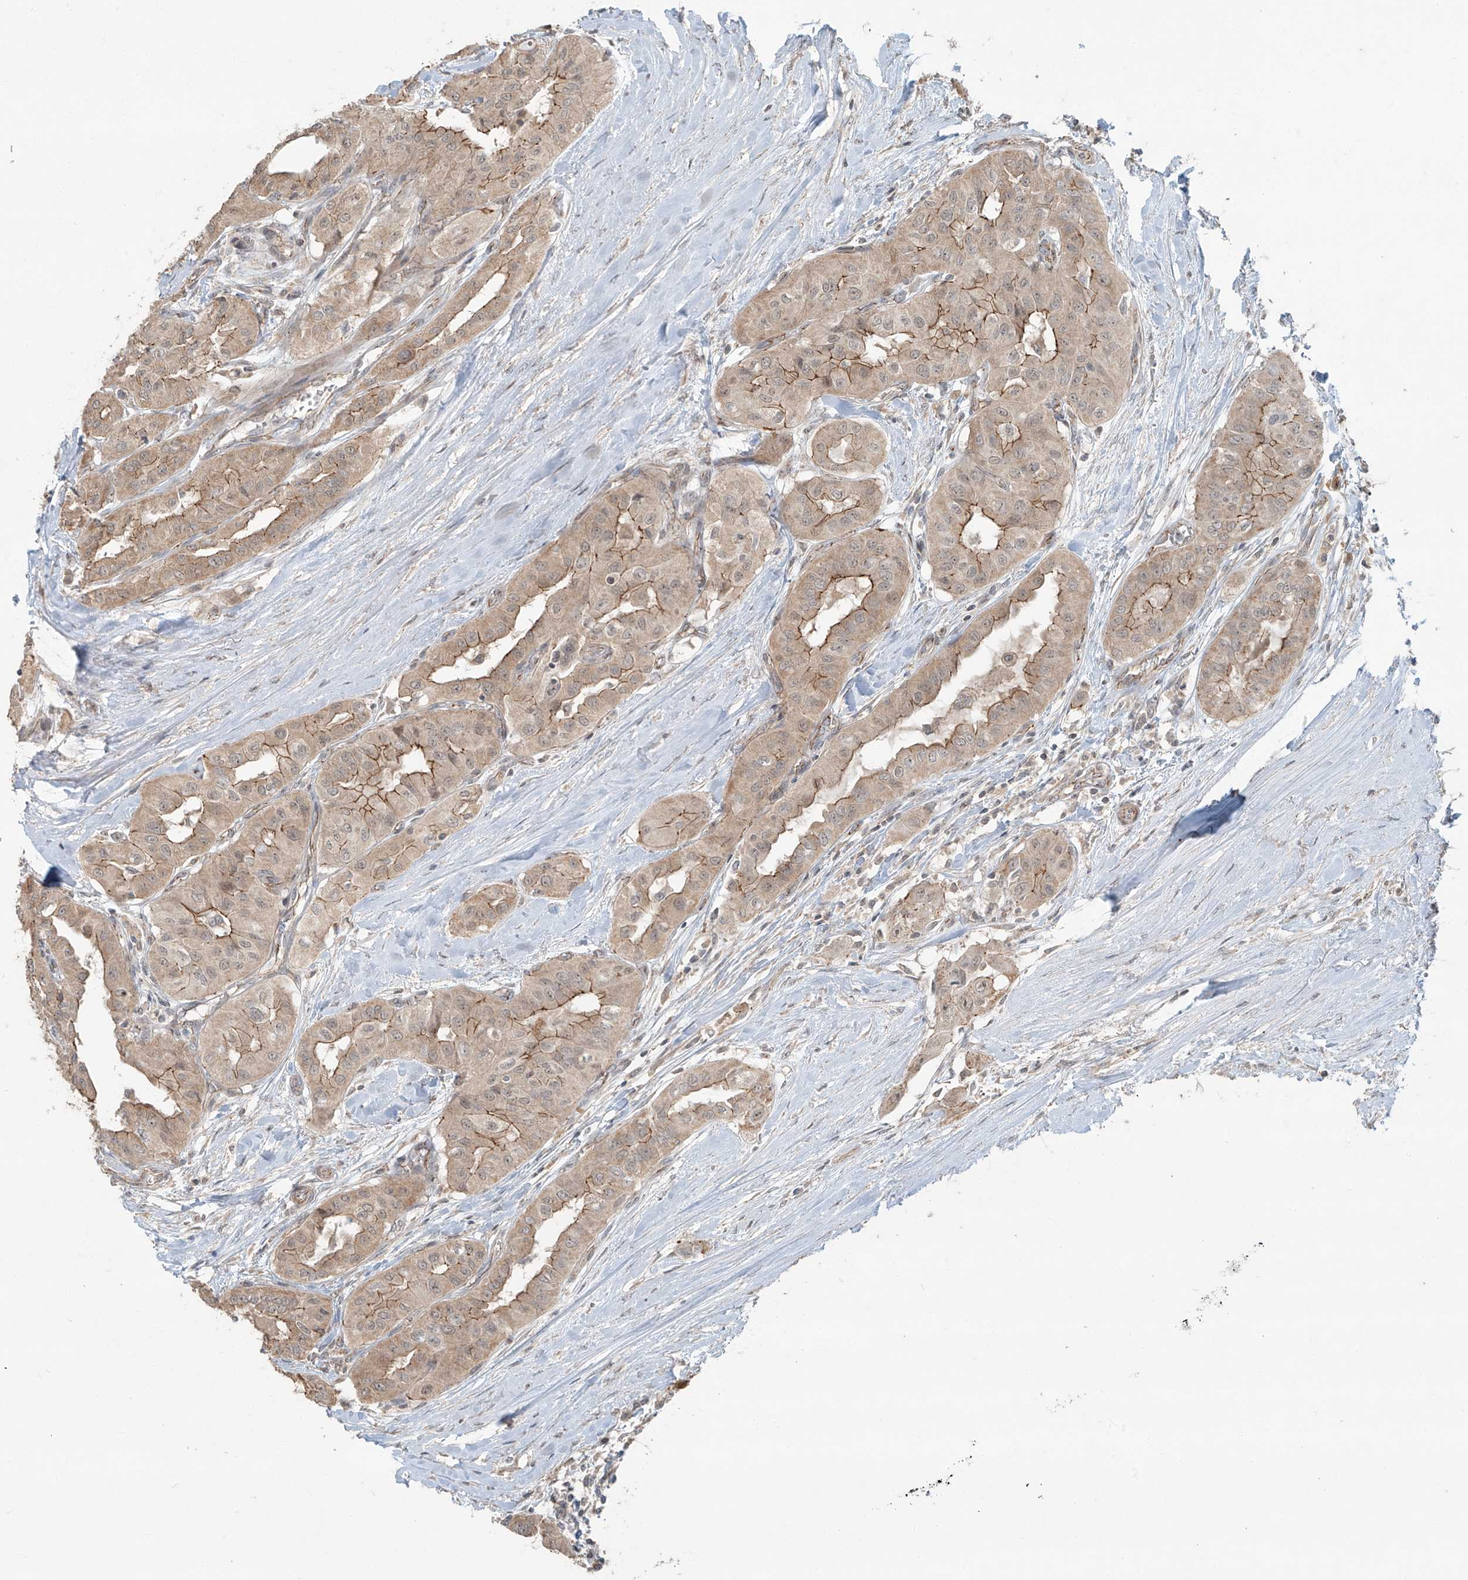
{"staining": {"intensity": "moderate", "quantity": ">75%", "location": "cytoplasmic/membranous"}, "tissue": "thyroid cancer", "cell_type": "Tumor cells", "image_type": "cancer", "snomed": [{"axis": "morphology", "description": "Papillary adenocarcinoma, NOS"}, {"axis": "topography", "description": "Thyroid gland"}], "caption": "Tumor cells reveal medium levels of moderate cytoplasmic/membranous positivity in about >75% of cells in human thyroid papillary adenocarcinoma. The staining is performed using DAB (3,3'-diaminobenzidine) brown chromogen to label protein expression. The nuclei are counter-stained blue using hematoxylin.", "gene": "ZNF16", "patient": {"sex": "female", "age": 59}}